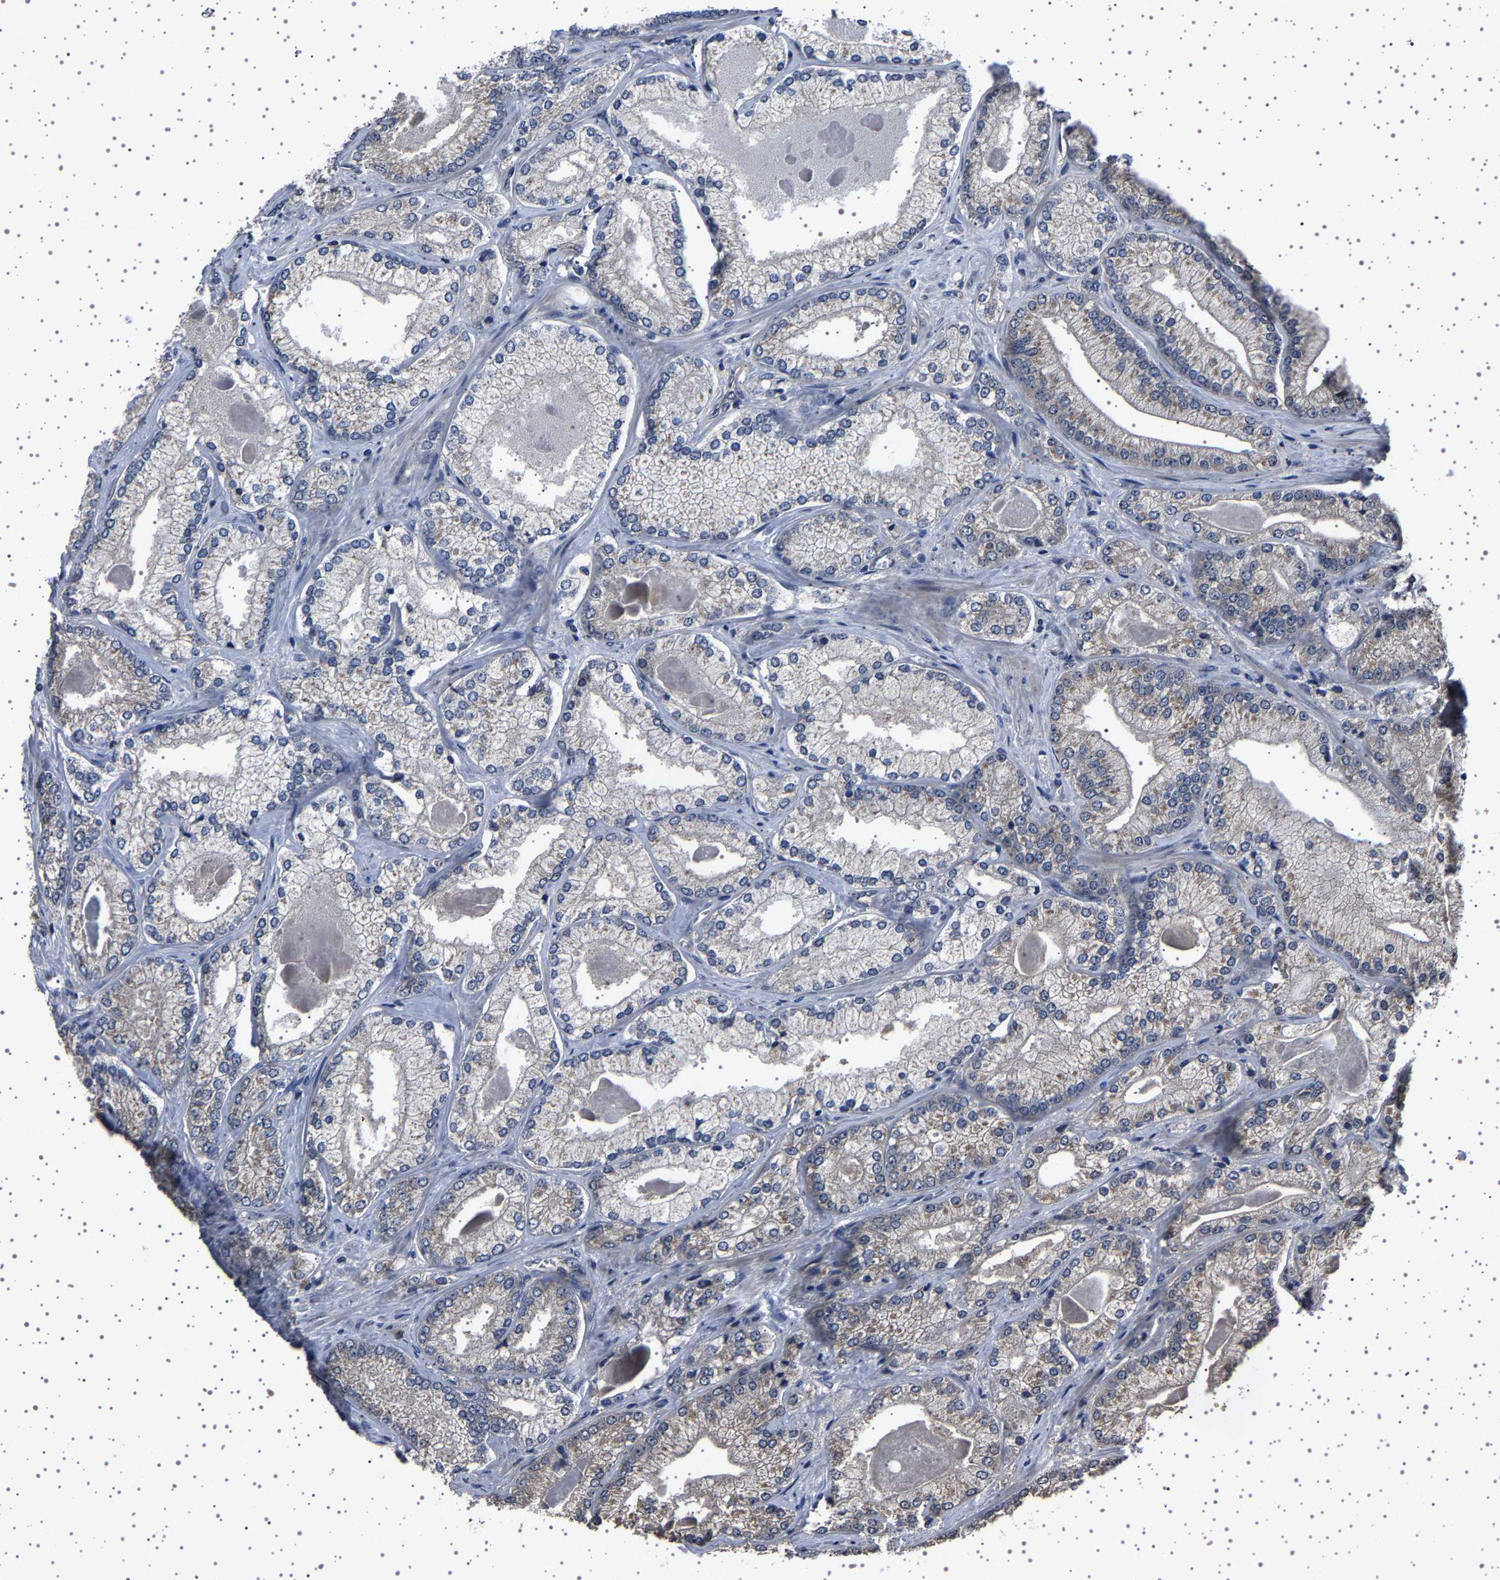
{"staining": {"intensity": "weak", "quantity": "<25%", "location": "cytoplasmic/membranous"}, "tissue": "prostate cancer", "cell_type": "Tumor cells", "image_type": "cancer", "snomed": [{"axis": "morphology", "description": "Adenocarcinoma, Low grade"}, {"axis": "topography", "description": "Prostate"}], "caption": "High magnification brightfield microscopy of low-grade adenocarcinoma (prostate) stained with DAB (3,3'-diaminobenzidine) (brown) and counterstained with hematoxylin (blue): tumor cells show no significant staining. (Stains: DAB (3,3'-diaminobenzidine) immunohistochemistry with hematoxylin counter stain, Microscopy: brightfield microscopy at high magnification).", "gene": "NCKAP1", "patient": {"sex": "male", "age": 65}}